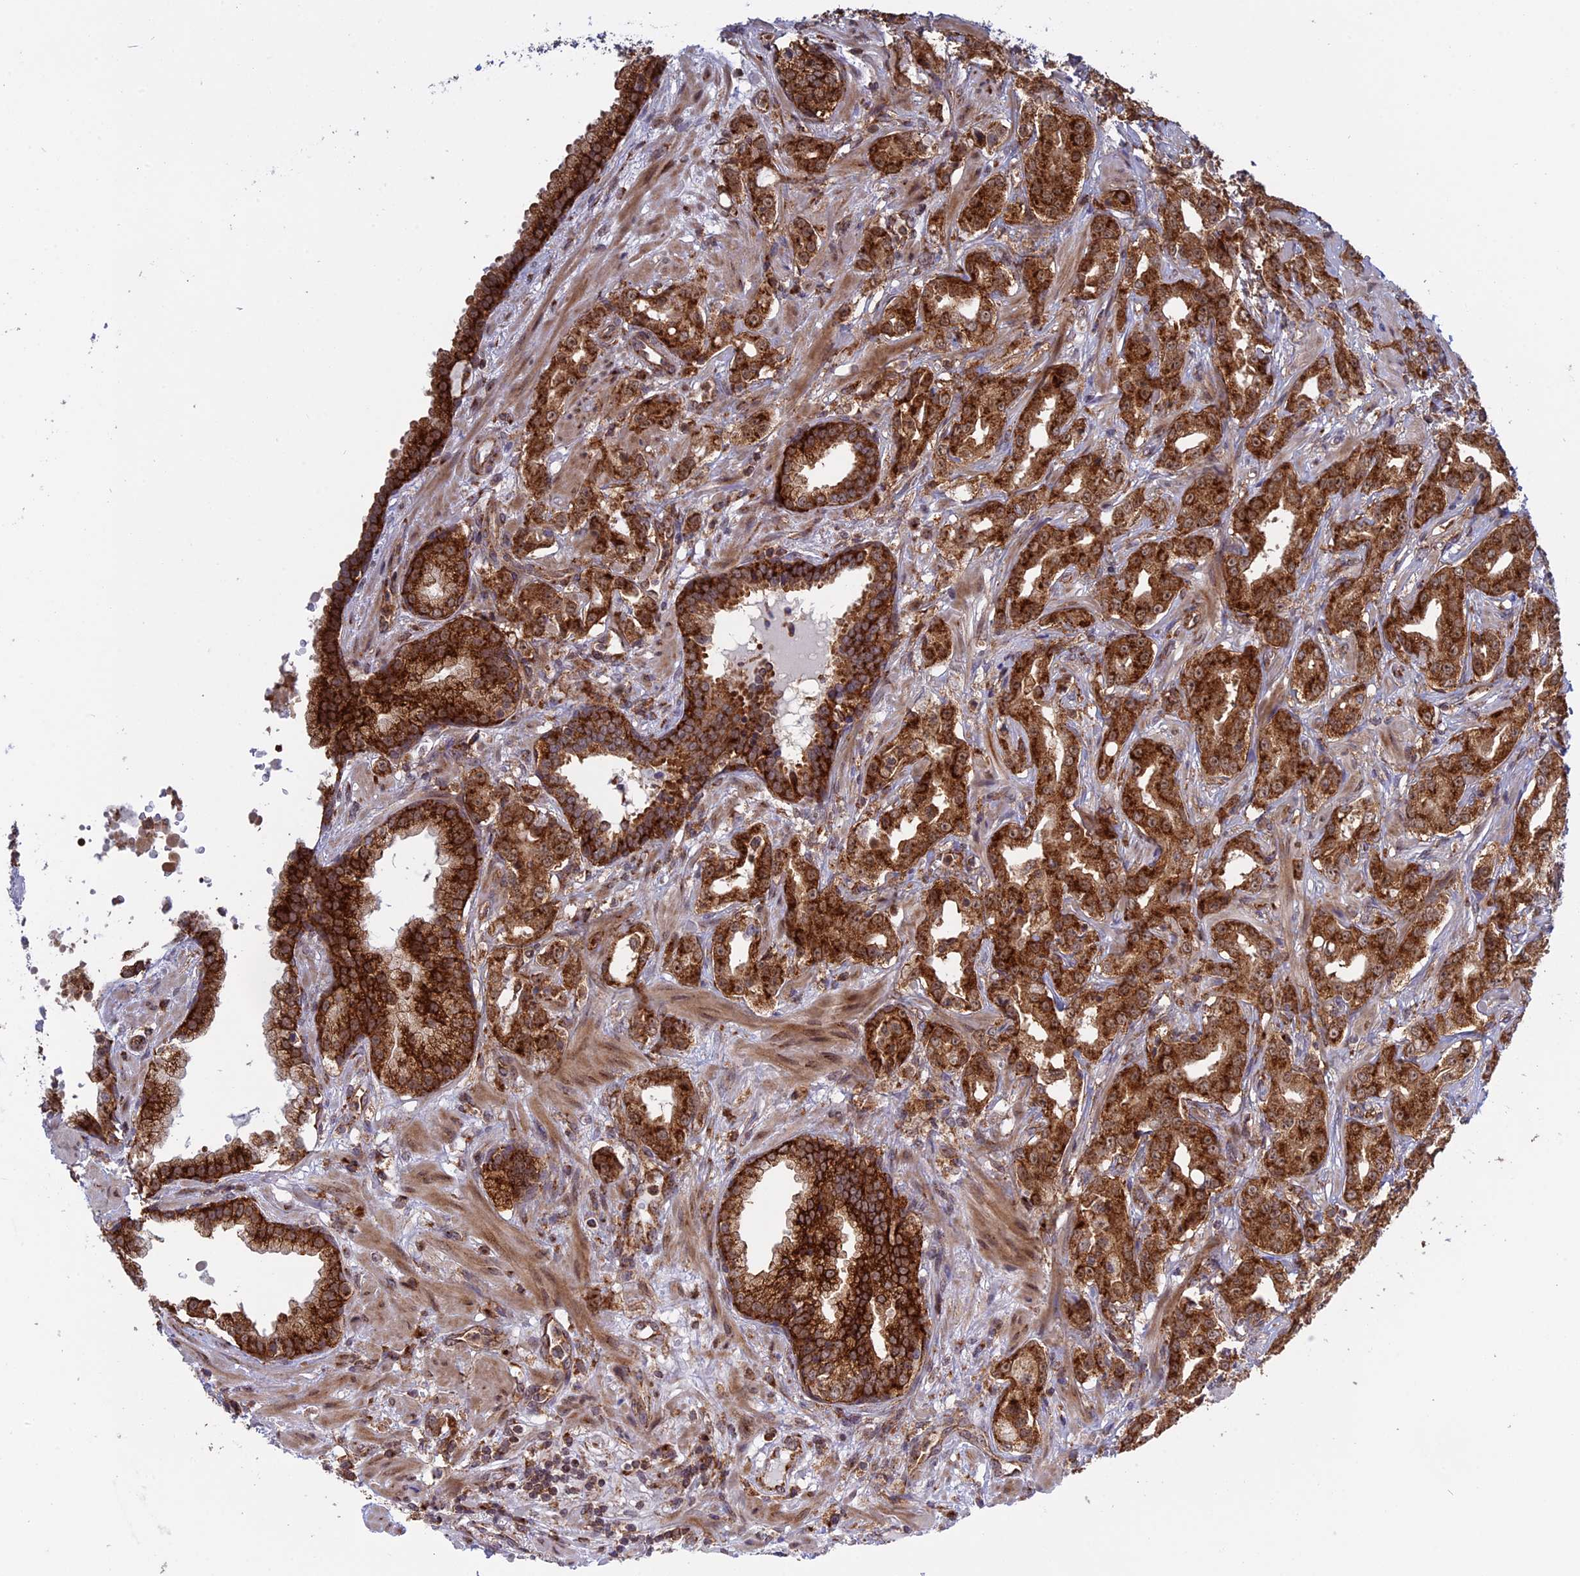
{"staining": {"intensity": "strong", "quantity": ">75%", "location": "cytoplasmic/membranous"}, "tissue": "prostate cancer", "cell_type": "Tumor cells", "image_type": "cancer", "snomed": [{"axis": "morphology", "description": "Adenocarcinoma, High grade"}, {"axis": "topography", "description": "Prostate"}], "caption": "DAB (3,3'-diaminobenzidine) immunohistochemical staining of human high-grade adenocarcinoma (prostate) reveals strong cytoplasmic/membranous protein staining in about >75% of tumor cells.", "gene": "CLINT1", "patient": {"sex": "male", "age": 63}}